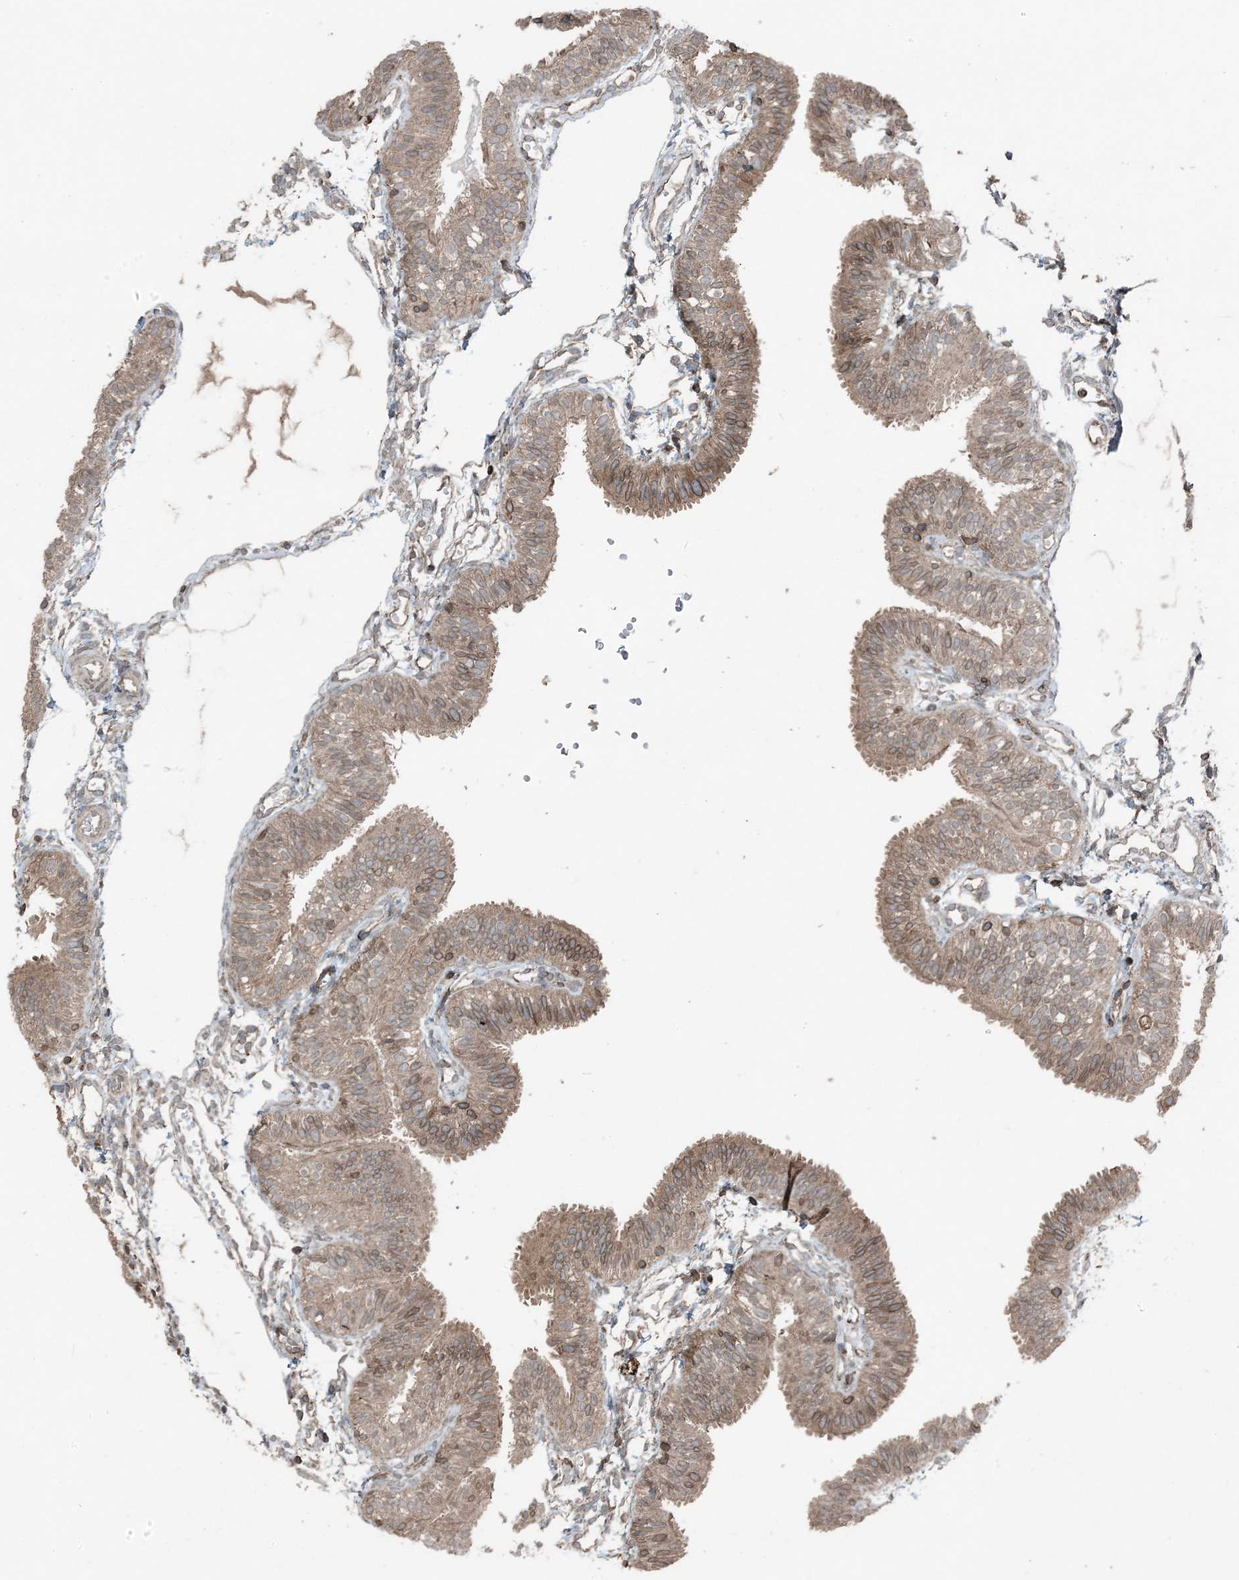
{"staining": {"intensity": "moderate", "quantity": ">75%", "location": "cytoplasmic/membranous,nuclear"}, "tissue": "fallopian tube", "cell_type": "Glandular cells", "image_type": "normal", "snomed": [{"axis": "morphology", "description": "Normal tissue, NOS"}, {"axis": "topography", "description": "Fallopian tube"}], "caption": "Fallopian tube stained with DAB (3,3'-diaminobenzidine) IHC shows medium levels of moderate cytoplasmic/membranous,nuclear positivity in about >75% of glandular cells. (DAB = brown stain, brightfield microscopy at high magnification).", "gene": "ZFAND2B", "patient": {"sex": "female", "age": 35}}